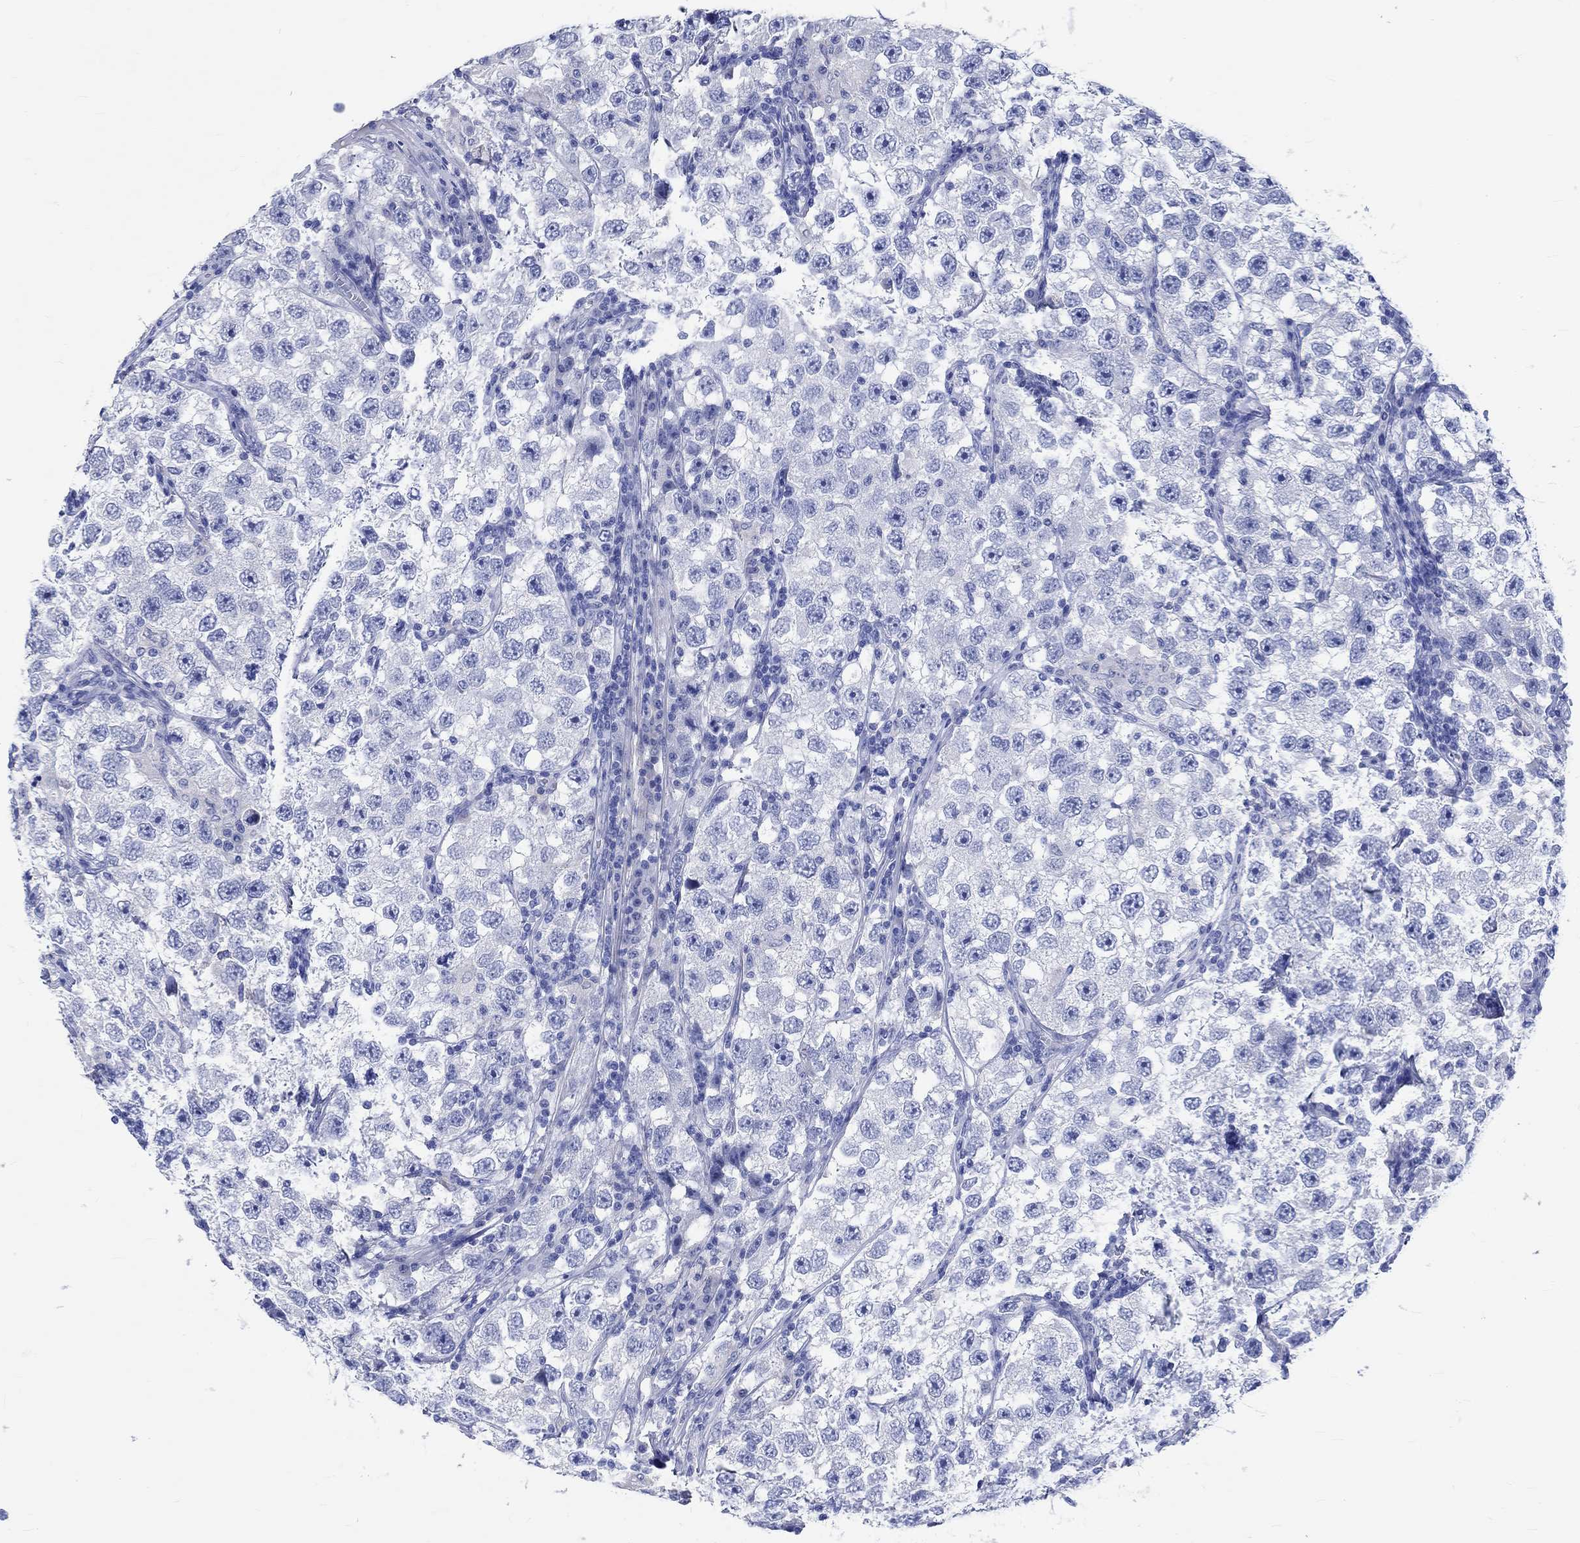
{"staining": {"intensity": "negative", "quantity": "none", "location": "none"}, "tissue": "testis cancer", "cell_type": "Tumor cells", "image_type": "cancer", "snomed": [{"axis": "morphology", "description": "Seminoma, NOS"}, {"axis": "topography", "description": "Testis"}], "caption": "An image of human testis seminoma is negative for staining in tumor cells.", "gene": "SHISA4", "patient": {"sex": "male", "age": 26}}